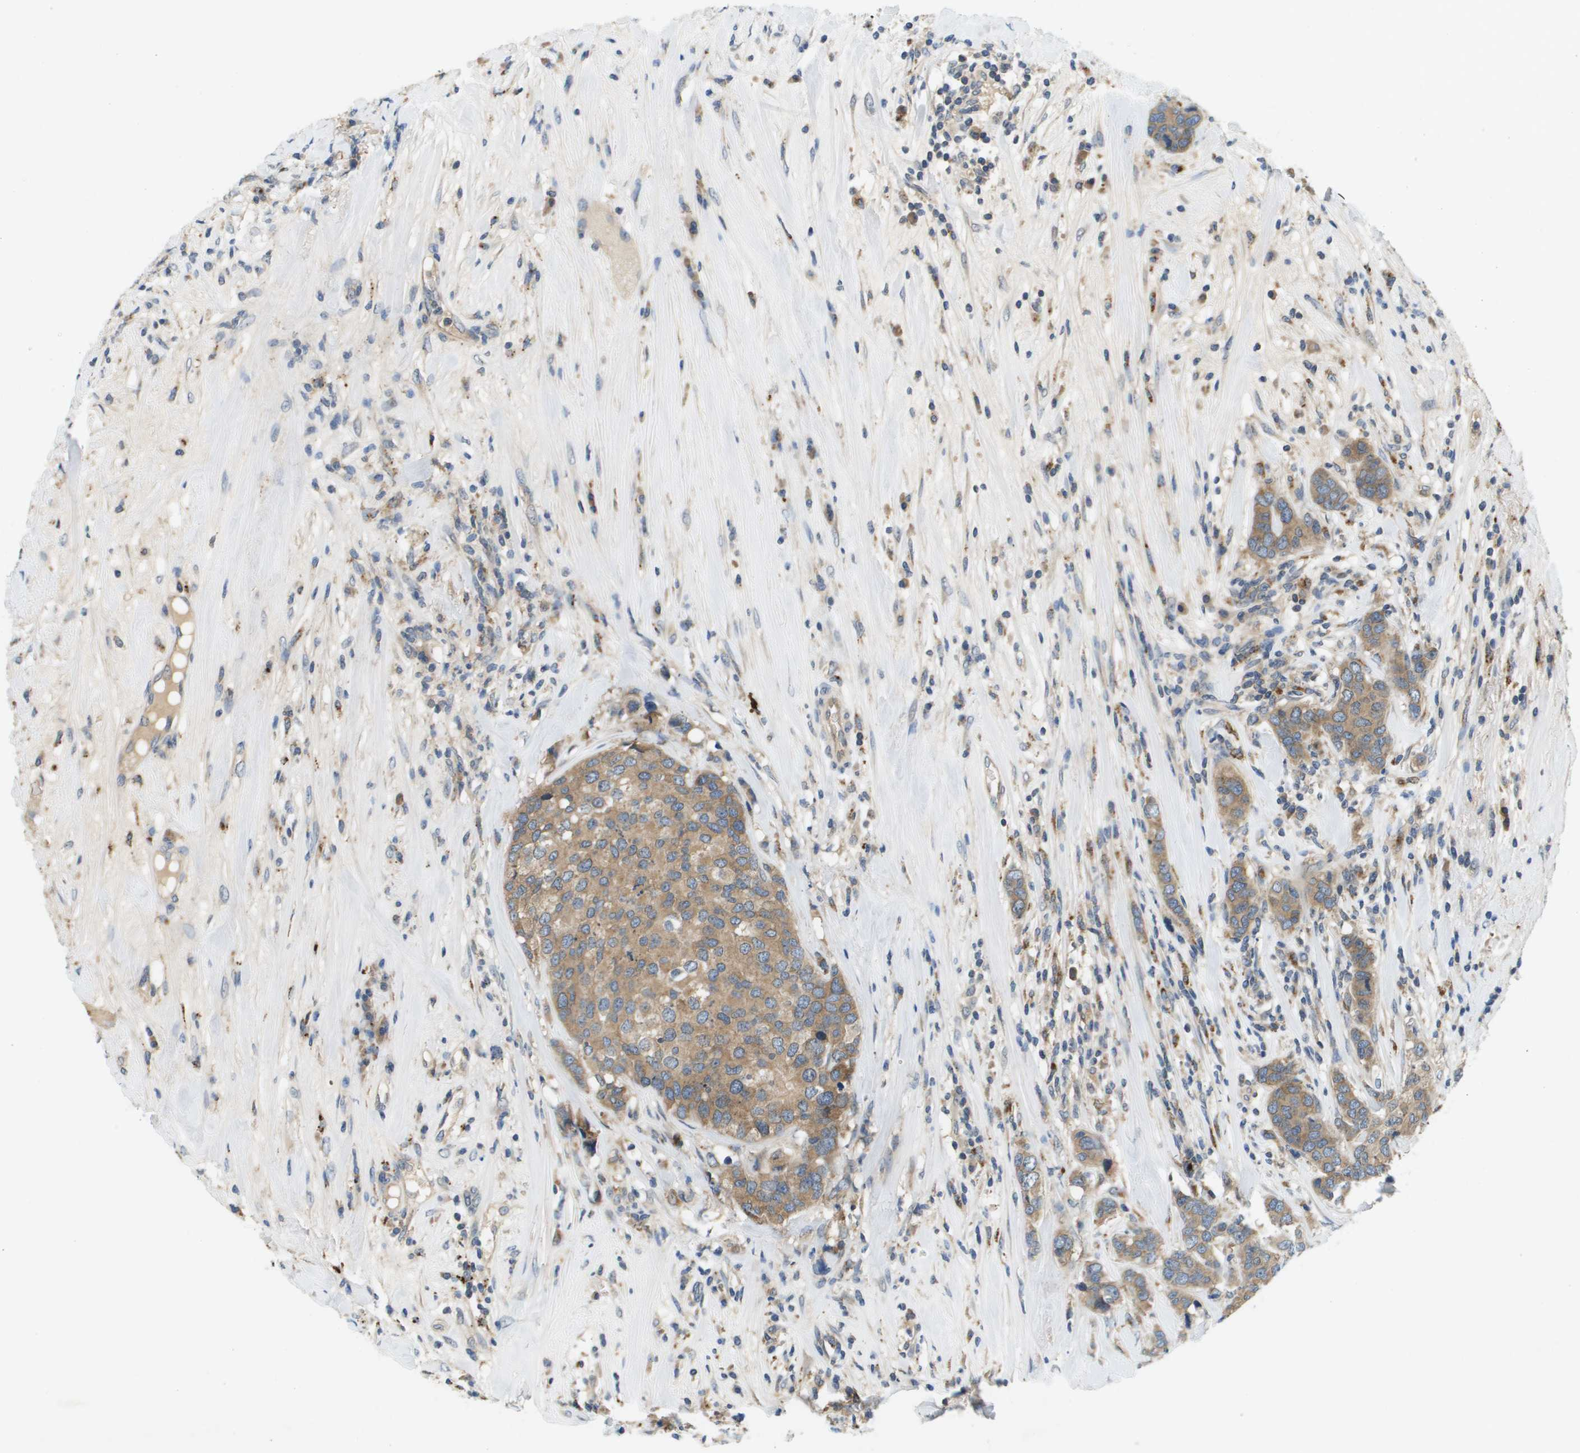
{"staining": {"intensity": "moderate", "quantity": ">75%", "location": "cytoplasmic/membranous"}, "tissue": "breast cancer", "cell_type": "Tumor cells", "image_type": "cancer", "snomed": [{"axis": "morphology", "description": "Lobular carcinoma"}, {"axis": "topography", "description": "Breast"}], "caption": "This is an image of immunohistochemistry (IHC) staining of lobular carcinoma (breast), which shows moderate staining in the cytoplasmic/membranous of tumor cells.", "gene": "SLC25A20", "patient": {"sex": "female", "age": 59}}